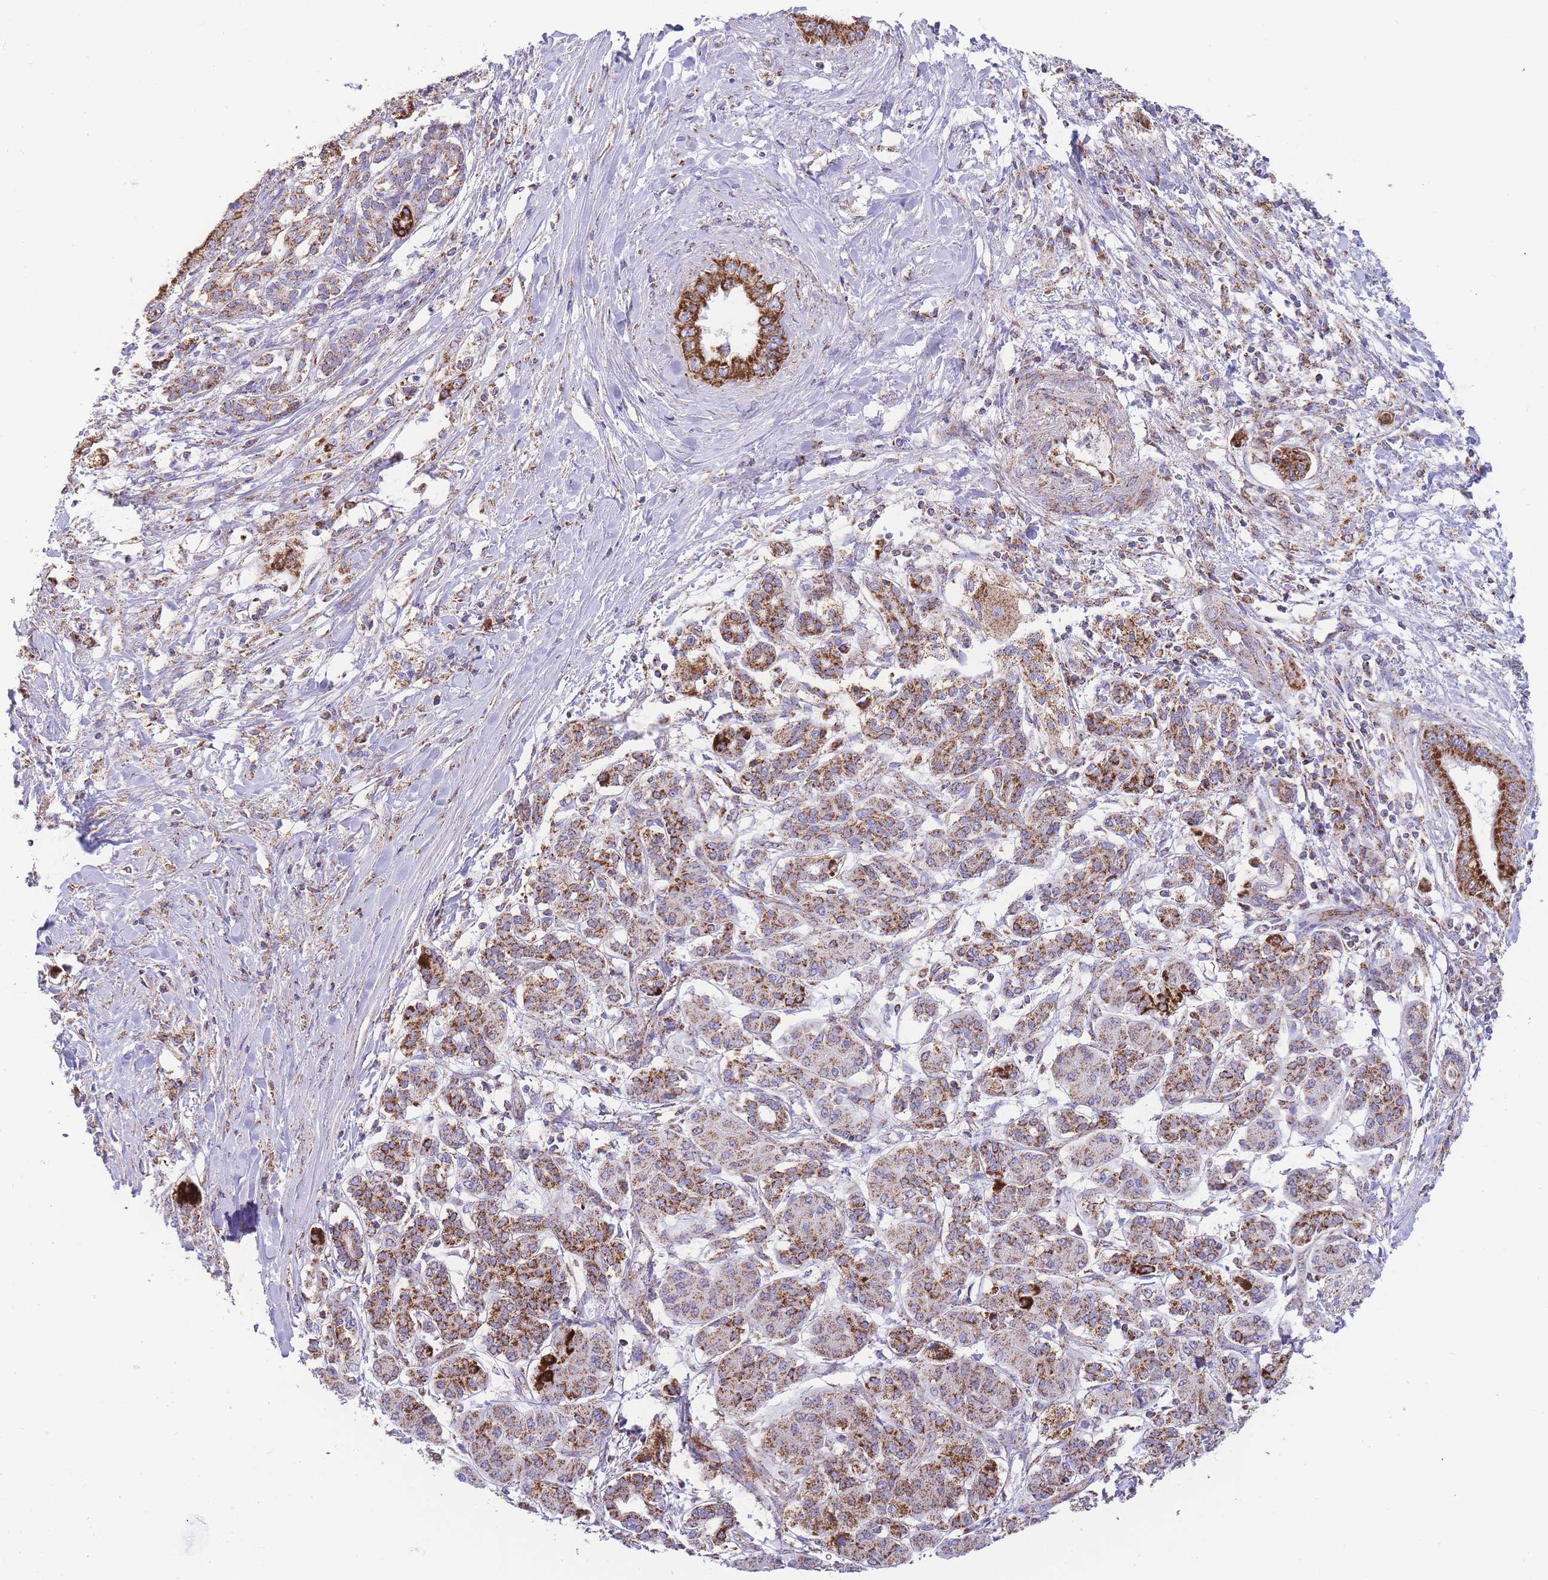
{"staining": {"intensity": "strong", "quantity": ">75%", "location": "cytoplasmic/membranous"}, "tissue": "pancreatic cancer", "cell_type": "Tumor cells", "image_type": "cancer", "snomed": [{"axis": "morphology", "description": "Adenocarcinoma, NOS"}, {"axis": "topography", "description": "Pancreas"}], "caption": "Immunohistochemistry (IHC) of pancreatic adenocarcinoma demonstrates high levels of strong cytoplasmic/membranous positivity in approximately >75% of tumor cells.", "gene": "GSTM1", "patient": {"sex": "male", "age": 58}}